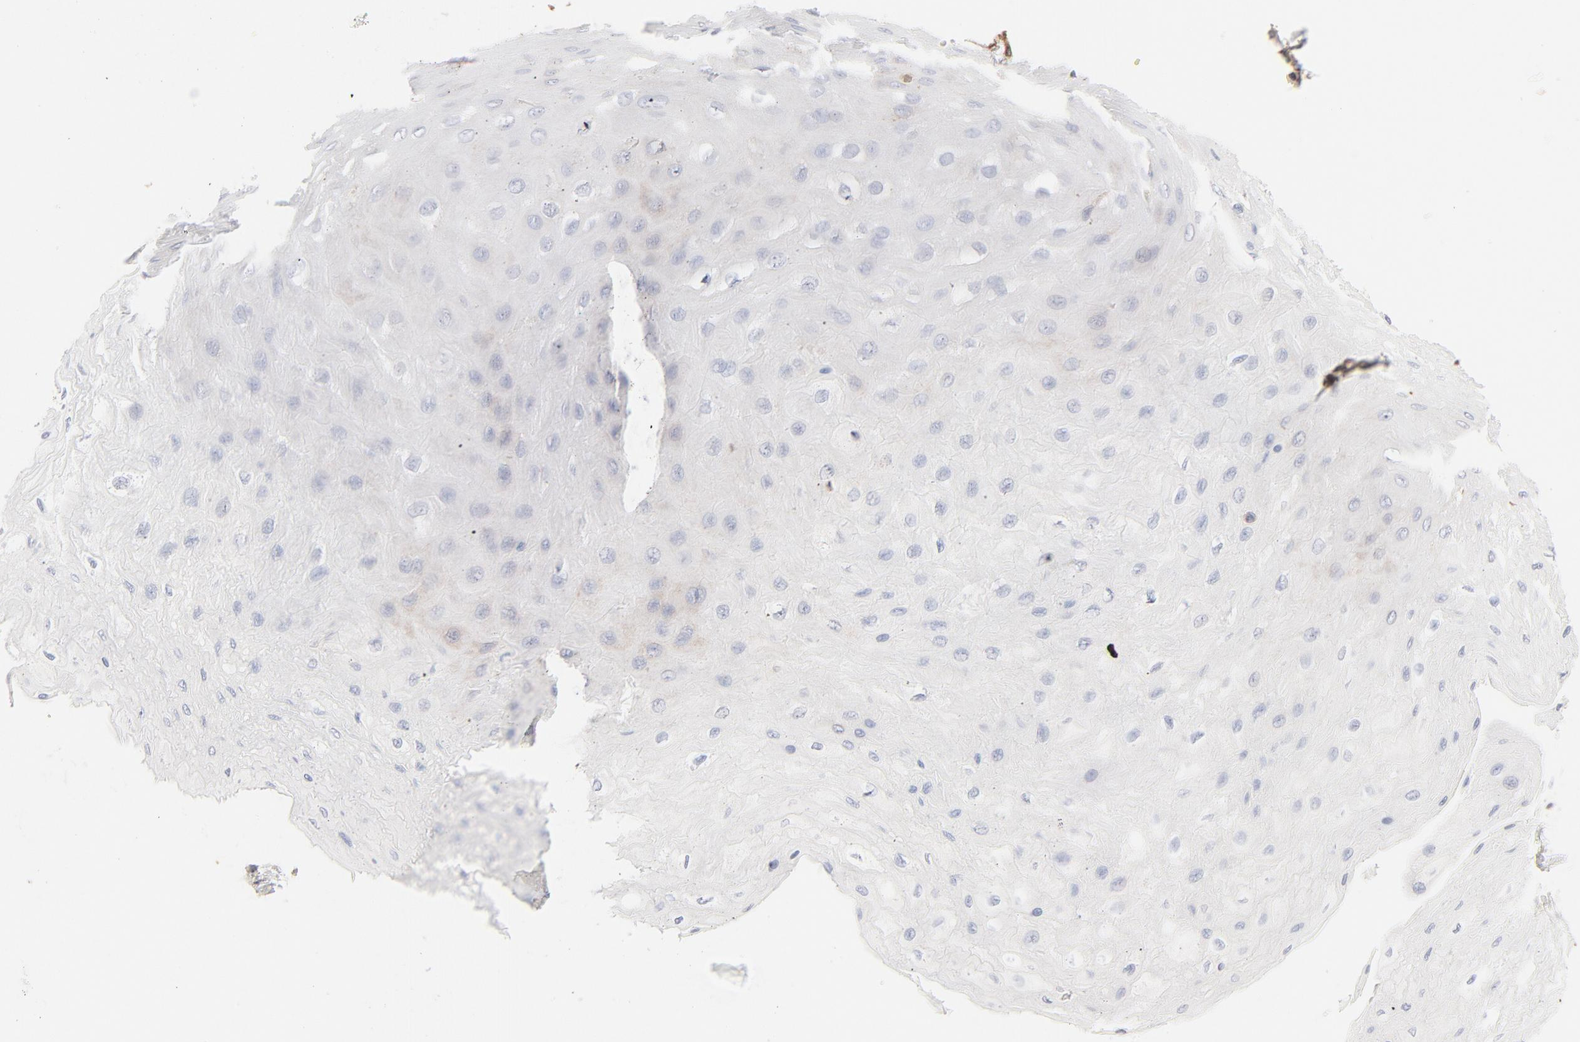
{"staining": {"intensity": "weak", "quantity": "25%-75%", "location": "cytoplasmic/membranous"}, "tissue": "esophagus", "cell_type": "Squamous epithelial cells", "image_type": "normal", "snomed": [{"axis": "morphology", "description": "Normal tissue, NOS"}, {"axis": "topography", "description": "Esophagus"}], "caption": "This photomicrograph displays IHC staining of benign esophagus, with low weak cytoplasmic/membranous positivity in approximately 25%-75% of squamous epithelial cells.", "gene": "PARP12", "patient": {"sex": "female", "age": 72}}